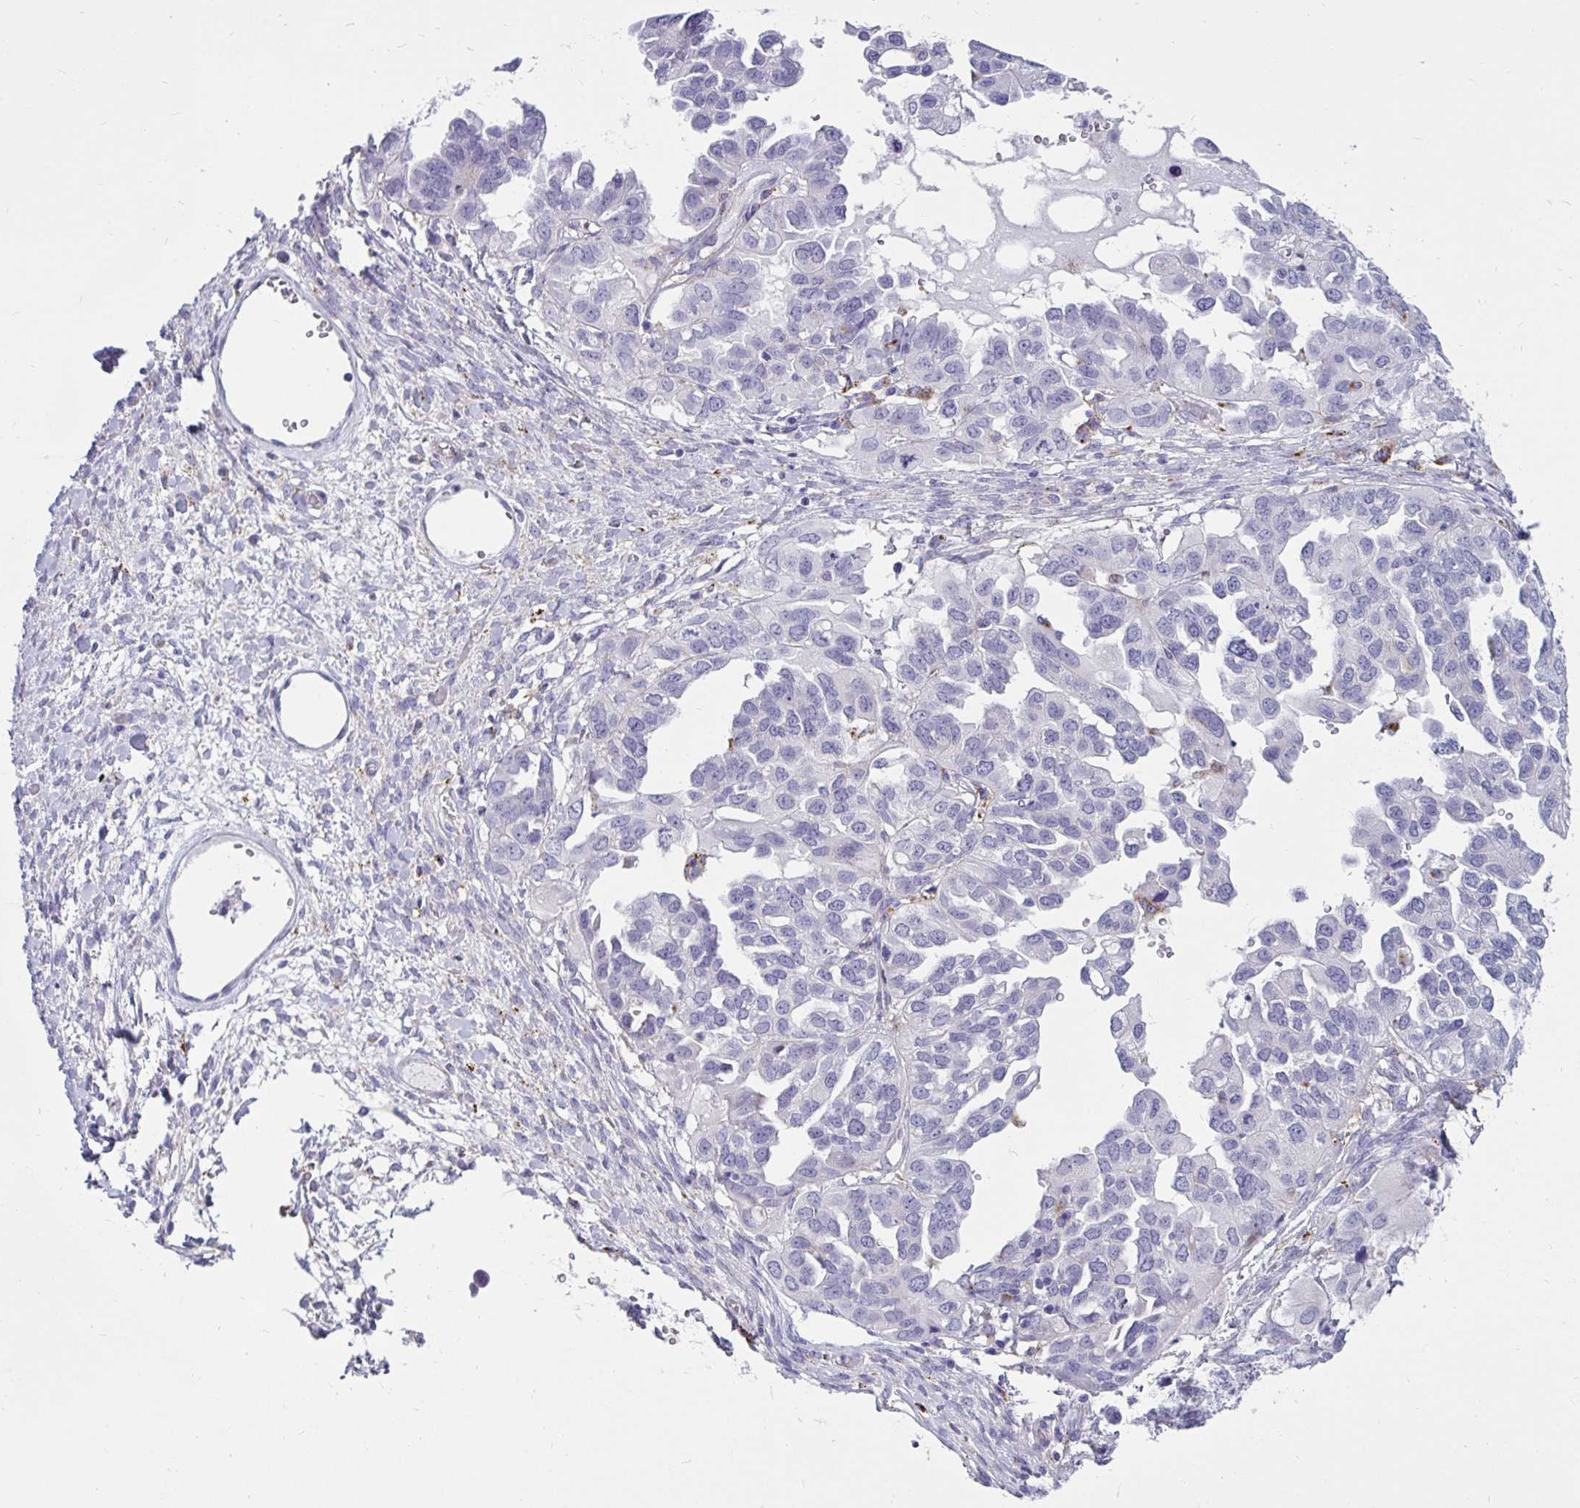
{"staining": {"intensity": "negative", "quantity": "none", "location": "none"}, "tissue": "ovarian cancer", "cell_type": "Tumor cells", "image_type": "cancer", "snomed": [{"axis": "morphology", "description": "Cystadenocarcinoma, serous, NOS"}, {"axis": "topography", "description": "Ovary"}], "caption": "Photomicrograph shows no significant protein expression in tumor cells of ovarian cancer (serous cystadenocarcinoma).", "gene": "CTSZ", "patient": {"sex": "female", "age": 53}}